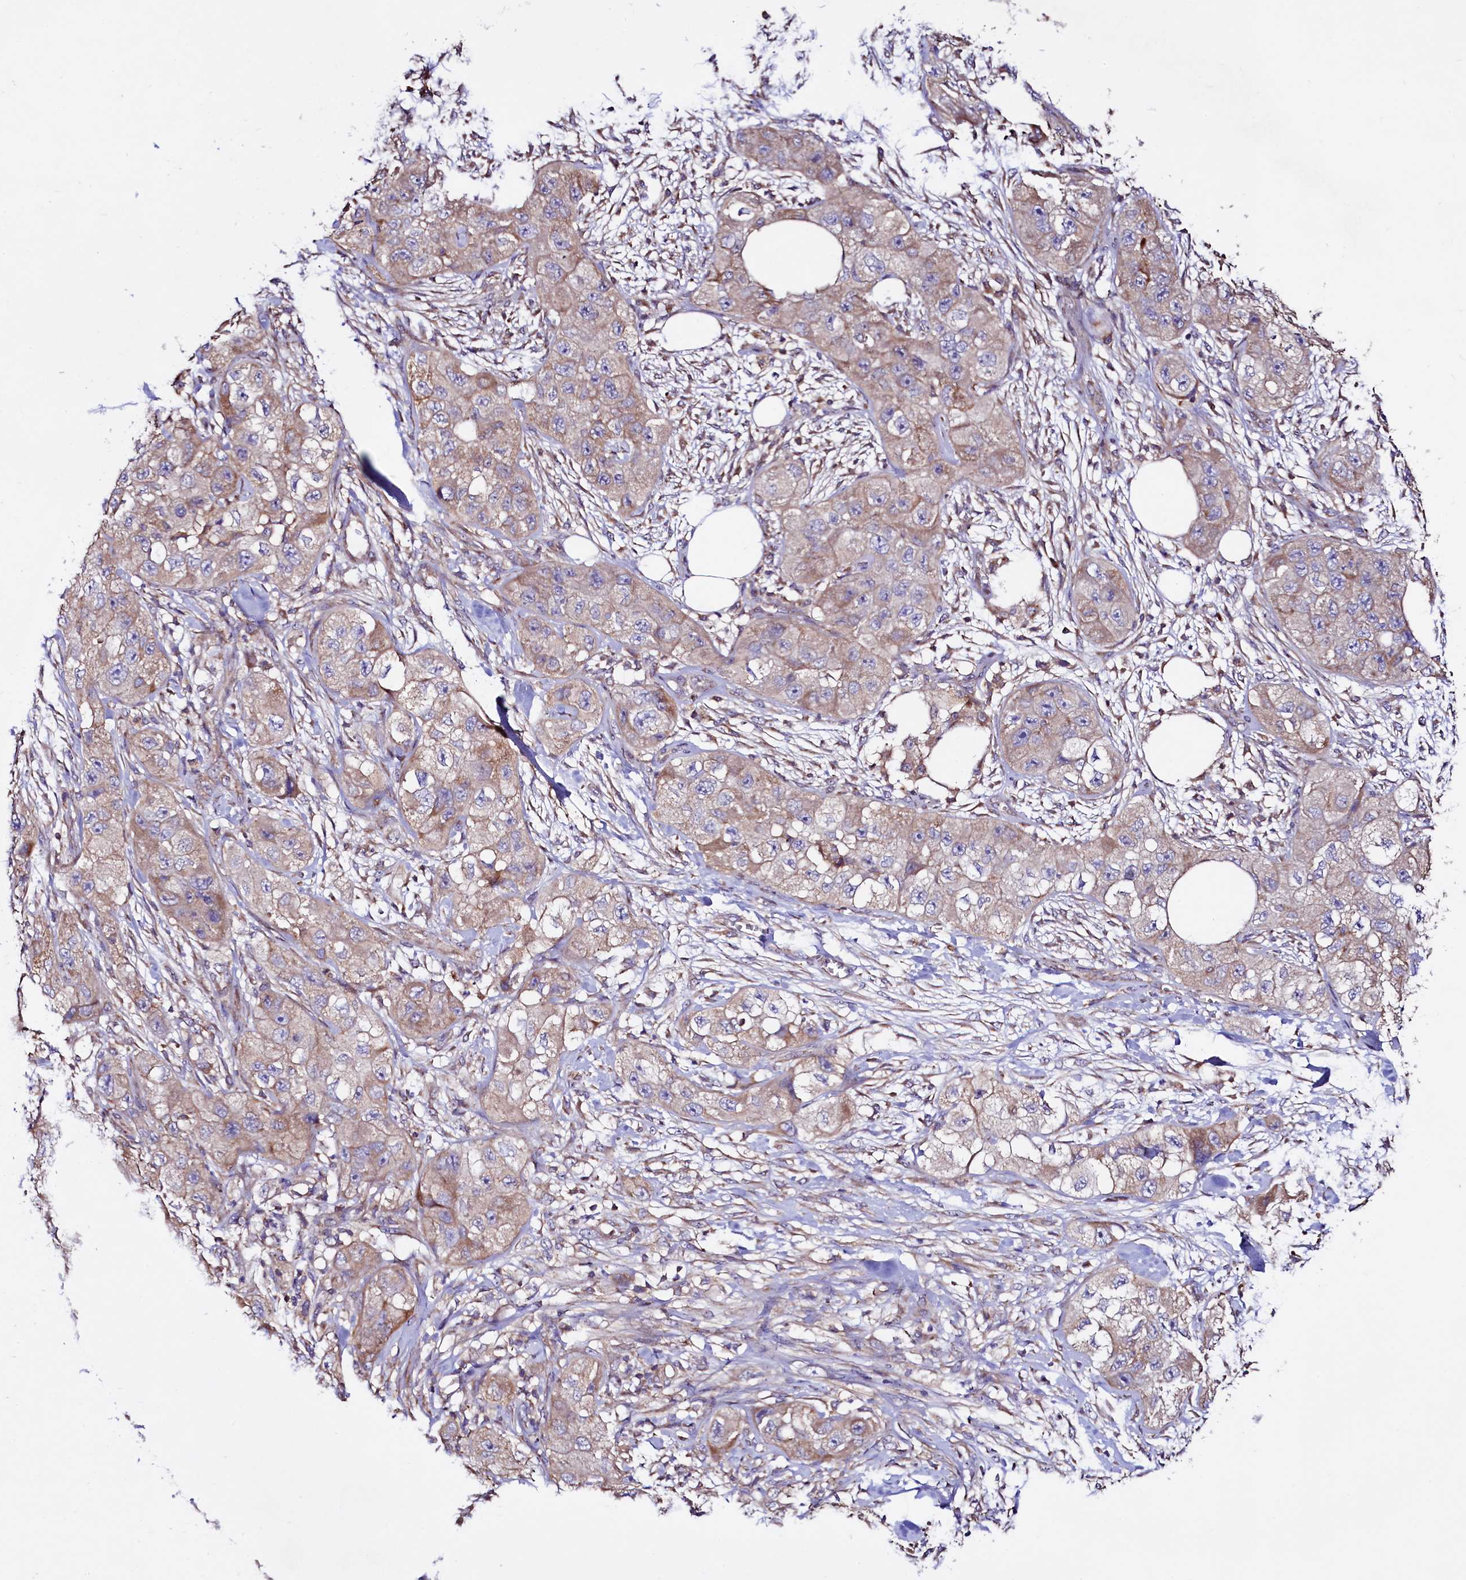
{"staining": {"intensity": "weak", "quantity": ">75%", "location": "cytoplasmic/membranous"}, "tissue": "skin cancer", "cell_type": "Tumor cells", "image_type": "cancer", "snomed": [{"axis": "morphology", "description": "Squamous cell carcinoma, NOS"}, {"axis": "topography", "description": "Skin"}, {"axis": "topography", "description": "Subcutis"}], "caption": "A brown stain highlights weak cytoplasmic/membranous expression of a protein in human skin cancer (squamous cell carcinoma) tumor cells. (Brightfield microscopy of DAB IHC at high magnification).", "gene": "CIAO3", "patient": {"sex": "male", "age": 73}}